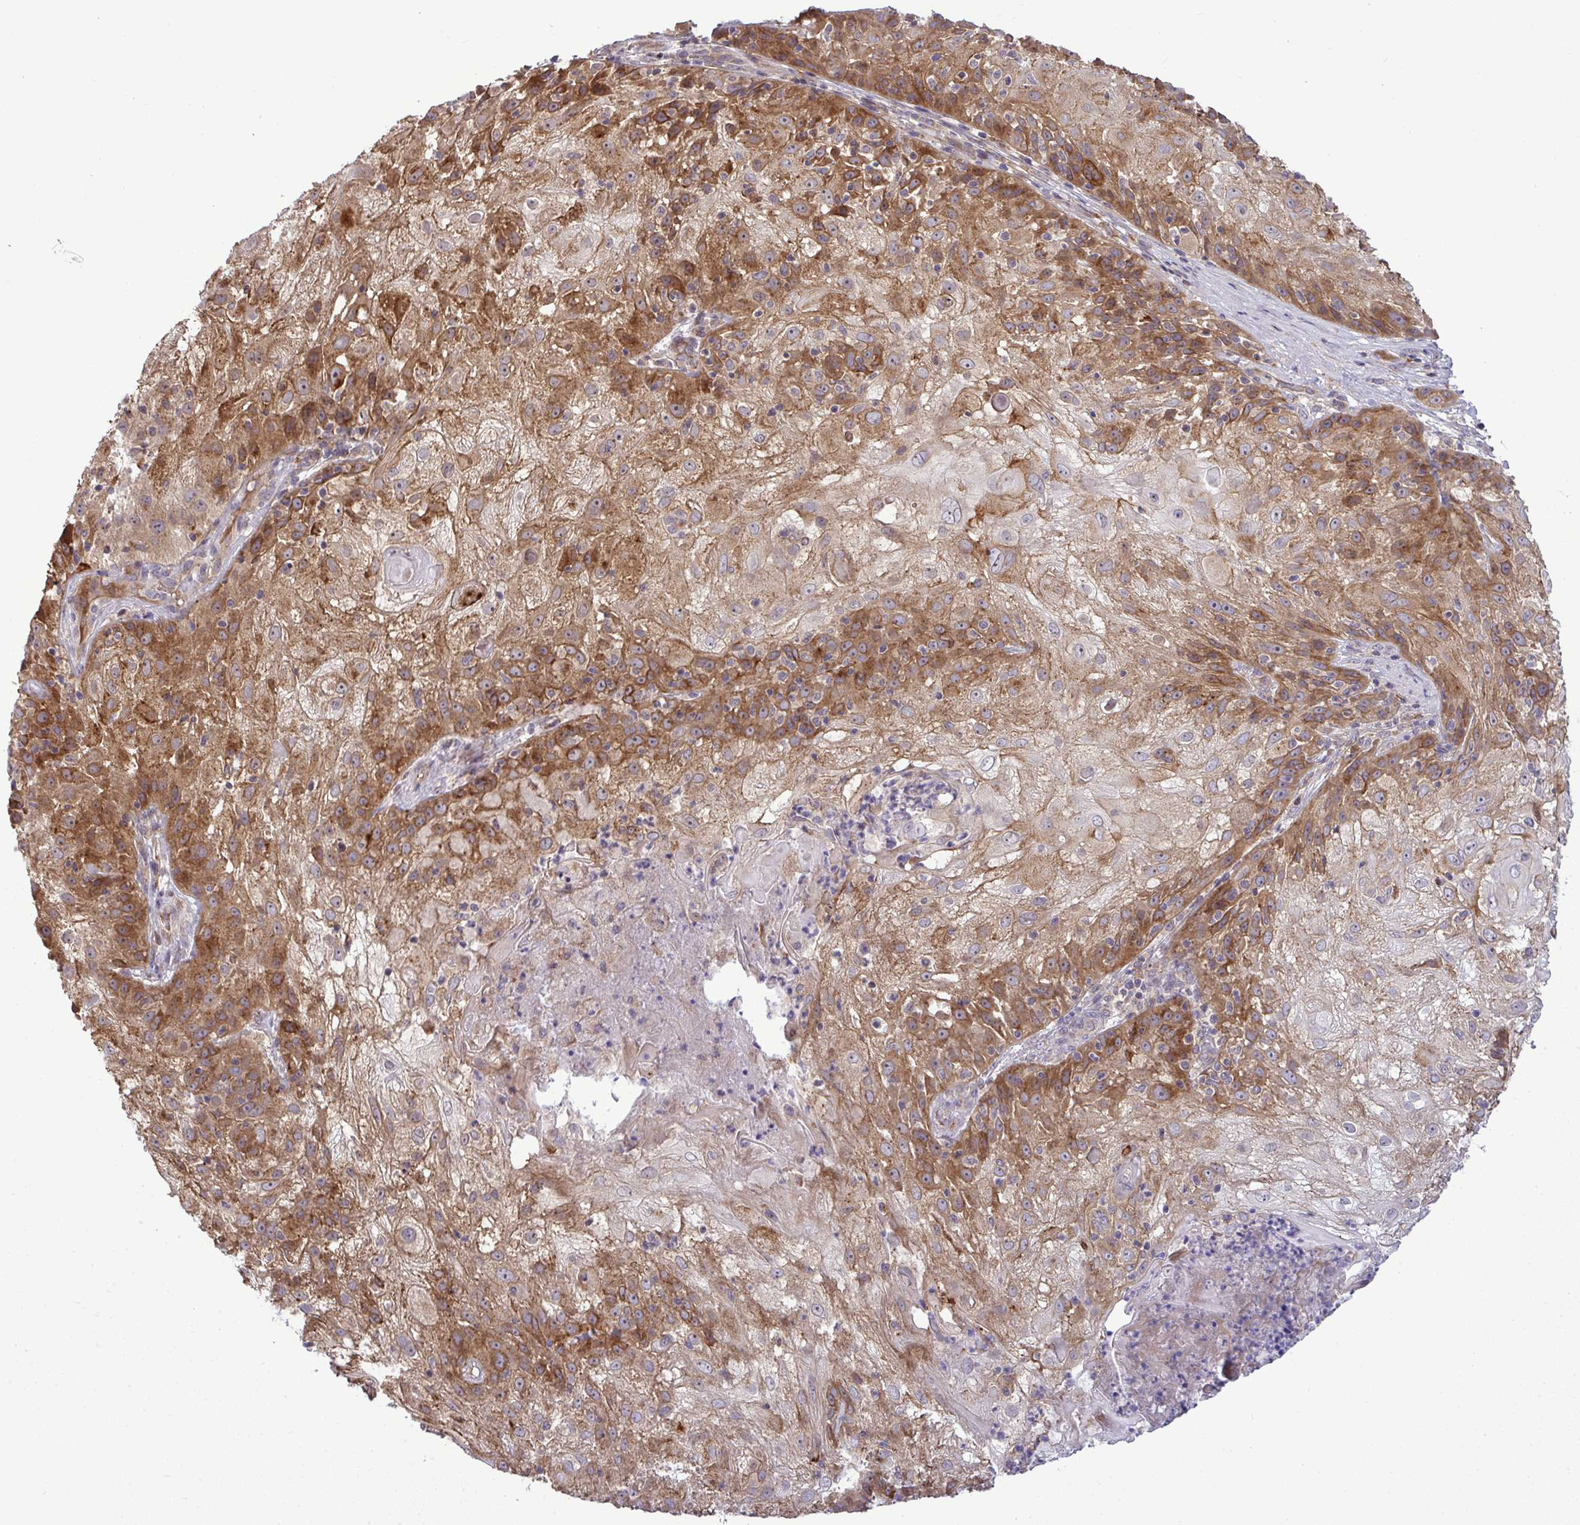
{"staining": {"intensity": "moderate", "quantity": ">75%", "location": "cytoplasmic/membranous"}, "tissue": "skin cancer", "cell_type": "Tumor cells", "image_type": "cancer", "snomed": [{"axis": "morphology", "description": "Normal tissue, NOS"}, {"axis": "morphology", "description": "Squamous cell carcinoma, NOS"}, {"axis": "topography", "description": "Skin"}], "caption": "This image reveals immunohistochemistry staining of human skin cancer (squamous cell carcinoma), with medium moderate cytoplasmic/membranous expression in about >75% of tumor cells.", "gene": "SLC9A6", "patient": {"sex": "female", "age": 83}}